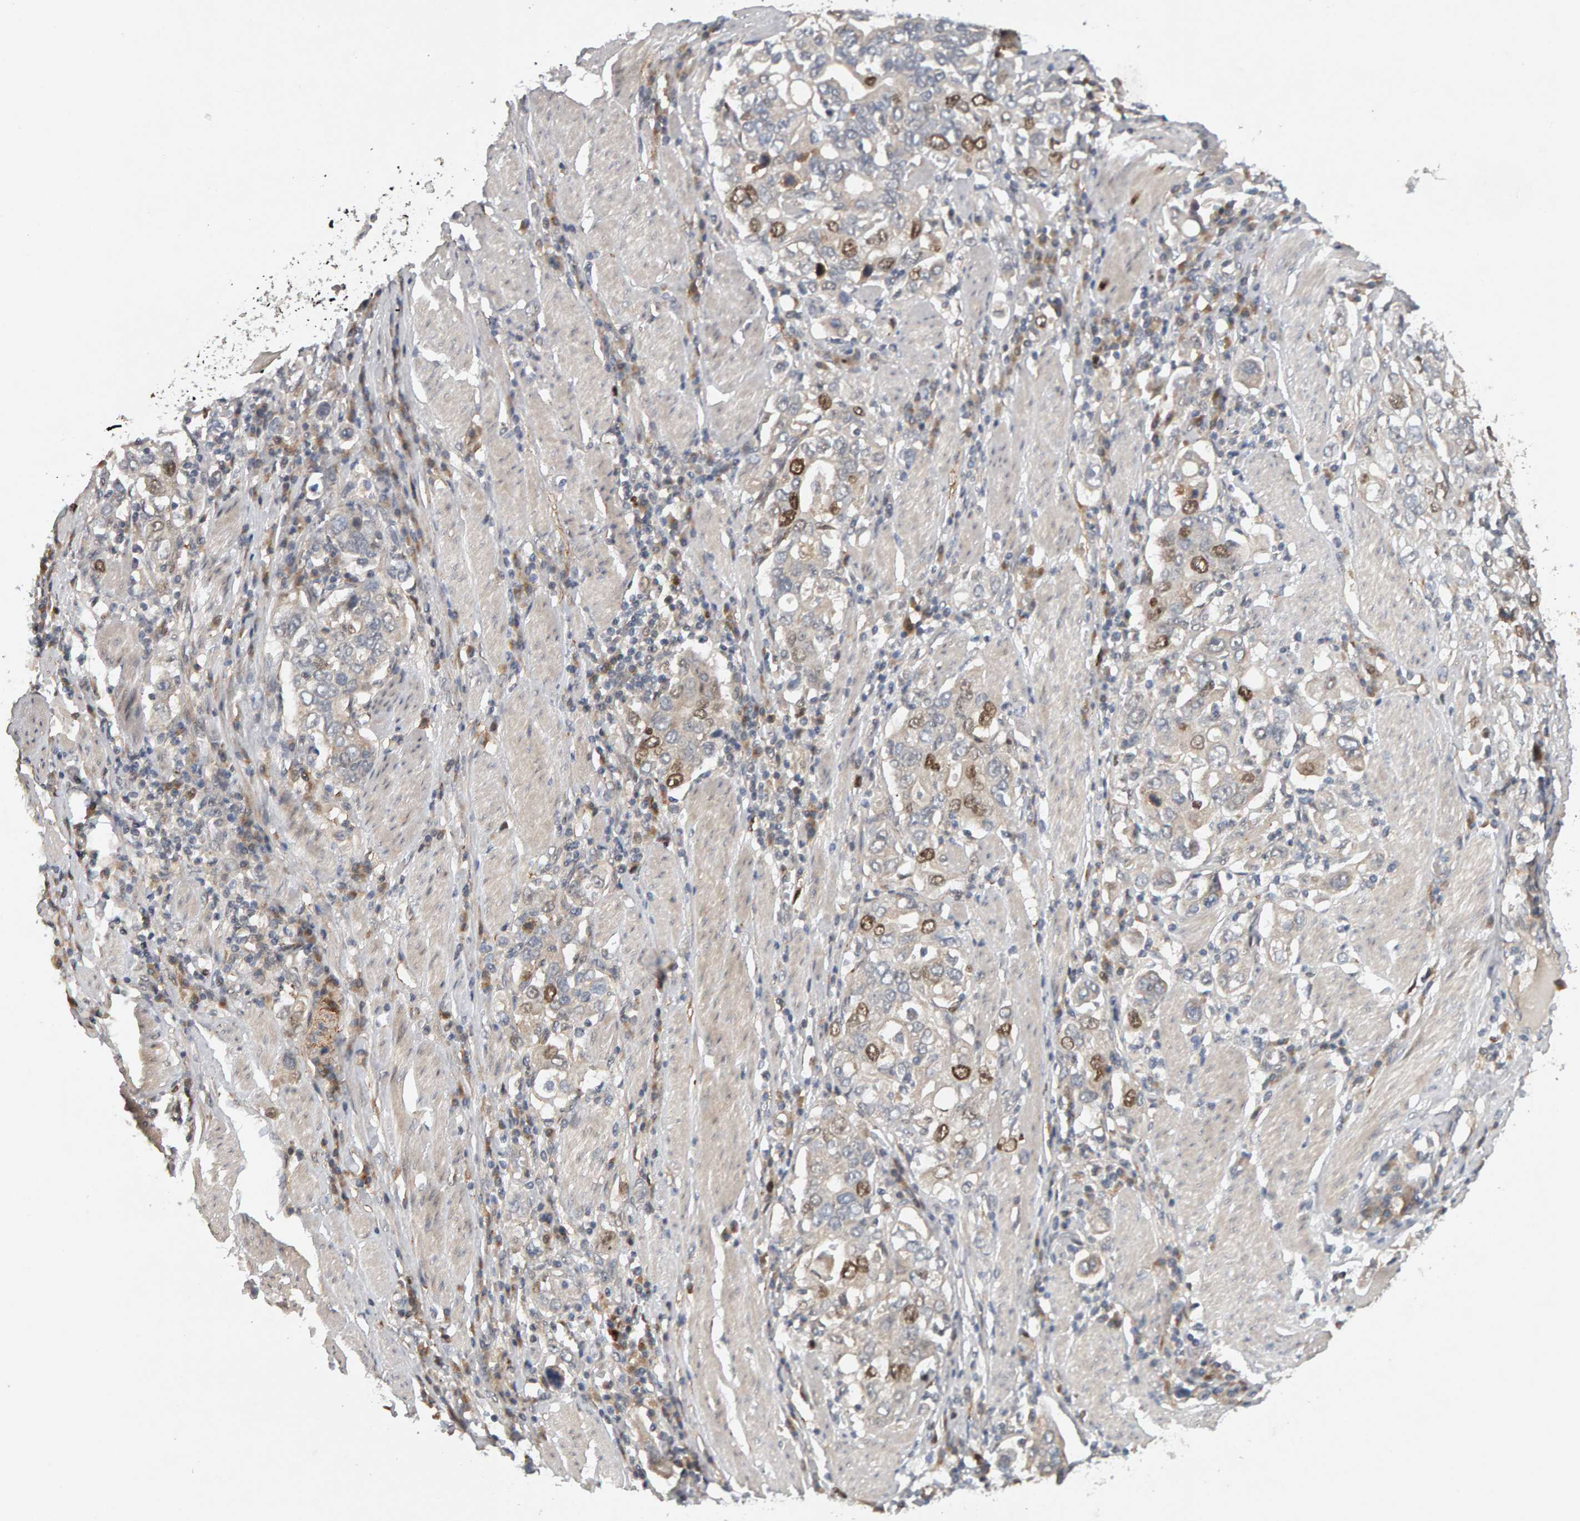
{"staining": {"intensity": "moderate", "quantity": "25%-75%", "location": "nuclear"}, "tissue": "stomach cancer", "cell_type": "Tumor cells", "image_type": "cancer", "snomed": [{"axis": "morphology", "description": "Adenocarcinoma, NOS"}, {"axis": "topography", "description": "Stomach, upper"}], "caption": "Protein expression analysis of stomach cancer exhibits moderate nuclear staining in approximately 25%-75% of tumor cells. The staining was performed using DAB (3,3'-diaminobenzidine), with brown indicating positive protein expression. Nuclei are stained blue with hematoxylin.", "gene": "CDCA5", "patient": {"sex": "male", "age": 62}}